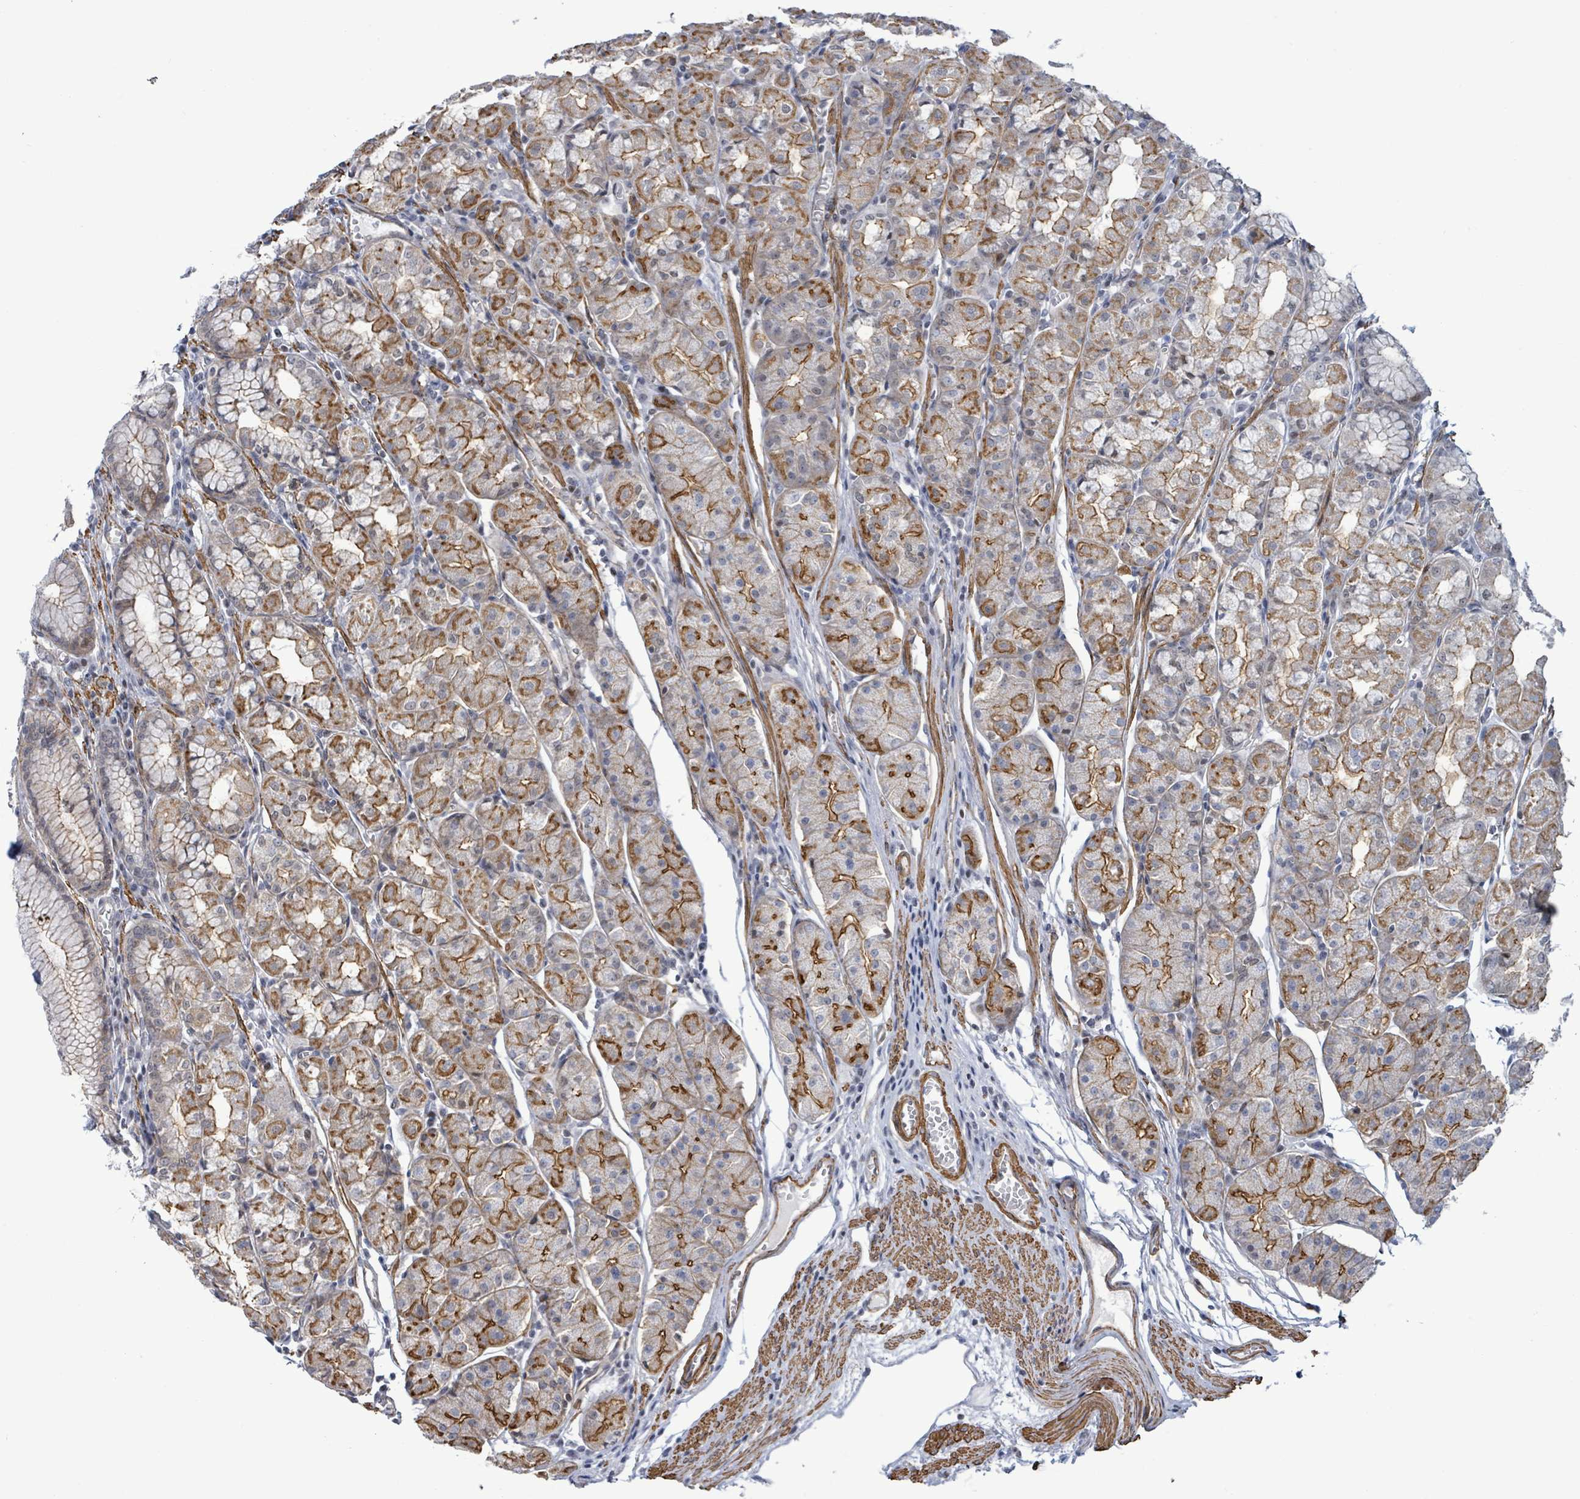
{"staining": {"intensity": "strong", "quantity": "25%-75%", "location": "cytoplasmic/membranous"}, "tissue": "stomach", "cell_type": "Glandular cells", "image_type": "normal", "snomed": [{"axis": "morphology", "description": "Normal tissue, NOS"}, {"axis": "topography", "description": "Stomach"}], "caption": "Immunohistochemical staining of benign human stomach demonstrates high levels of strong cytoplasmic/membranous staining in approximately 25%-75% of glandular cells.", "gene": "DMRTC1B", "patient": {"sex": "male", "age": 55}}